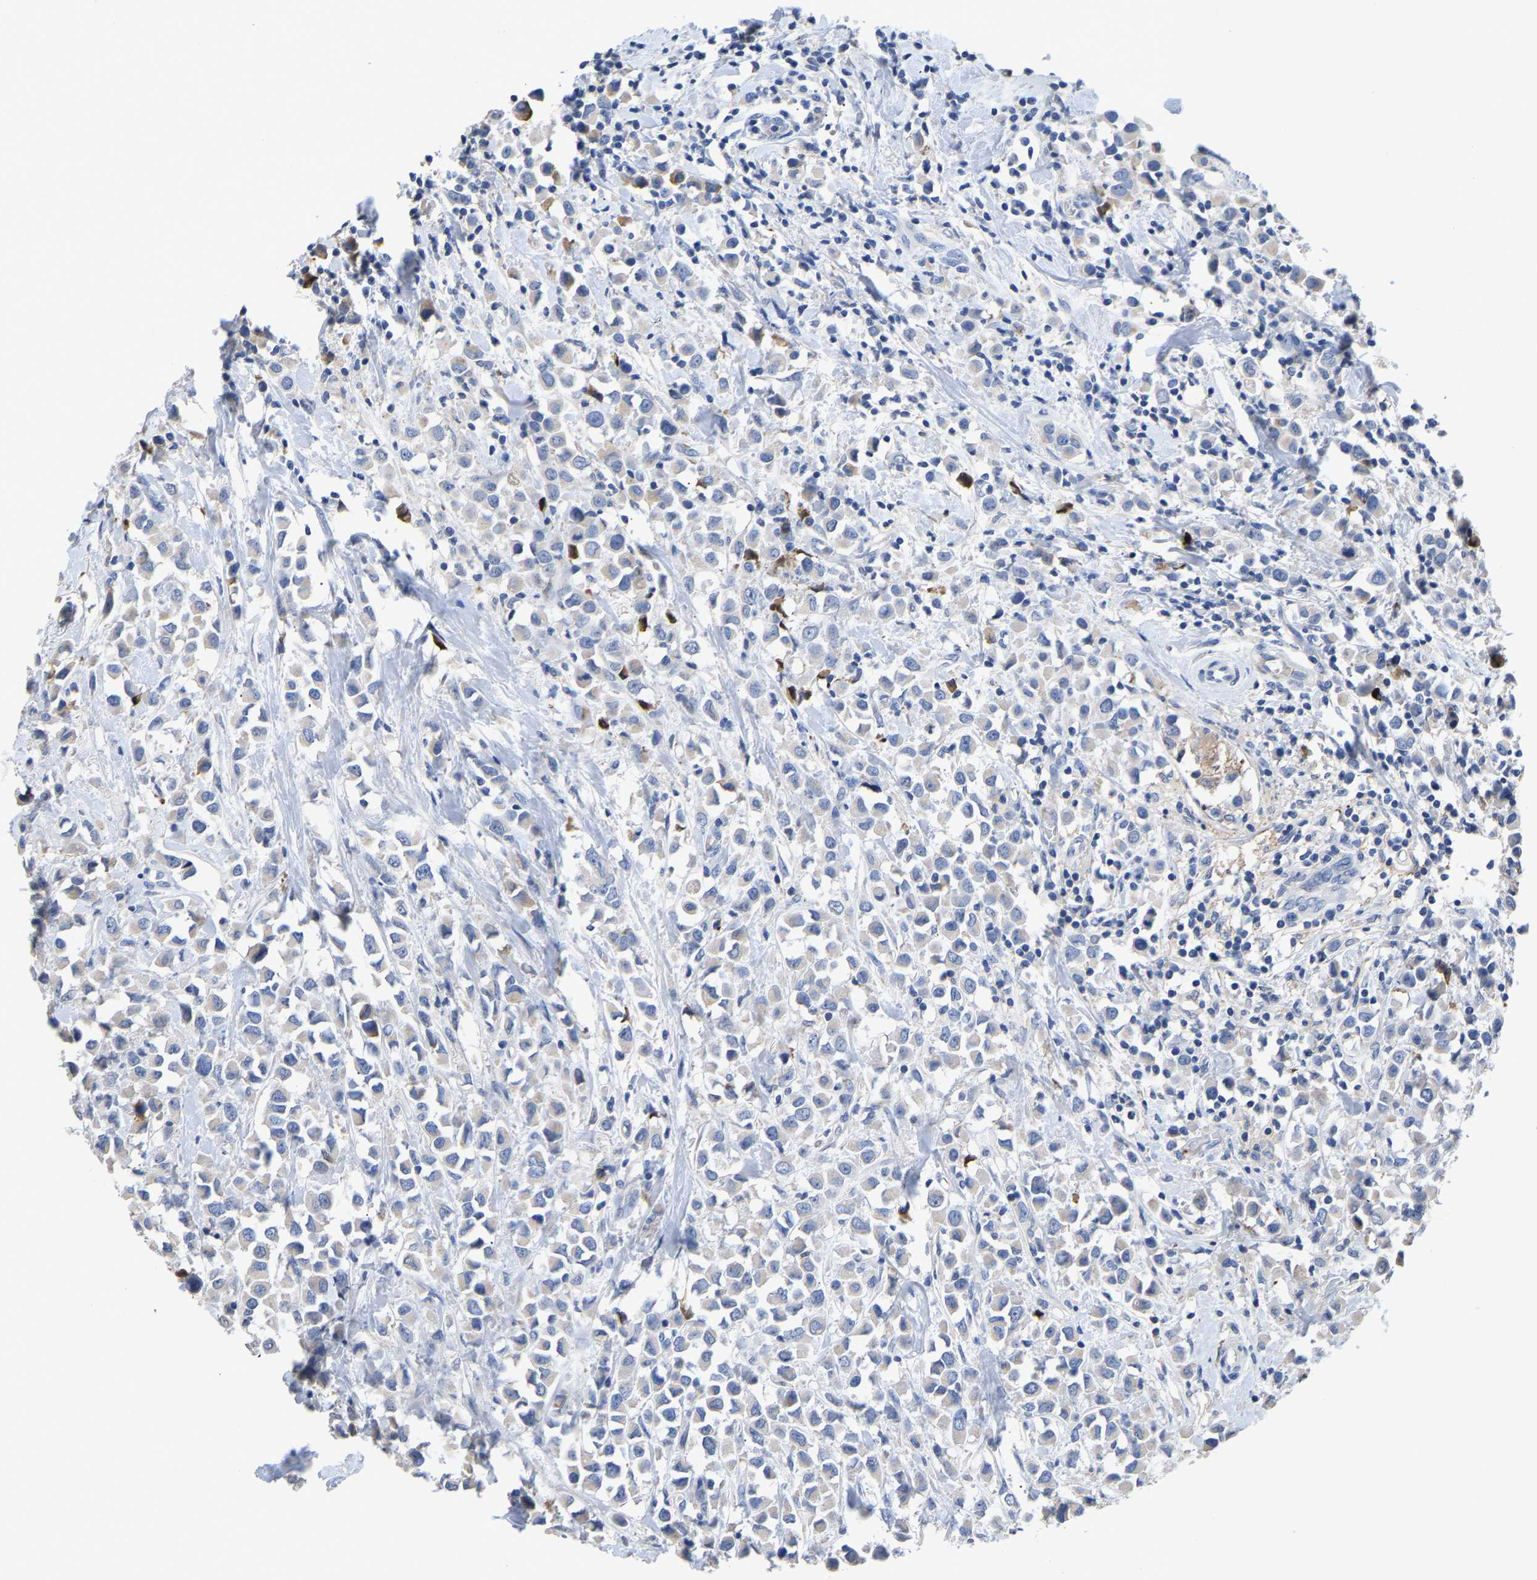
{"staining": {"intensity": "negative", "quantity": "none", "location": "none"}, "tissue": "breast cancer", "cell_type": "Tumor cells", "image_type": "cancer", "snomed": [{"axis": "morphology", "description": "Duct carcinoma"}, {"axis": "topography", "description": "Breast"}], "caption": "The IHC micrograph has no significant expression in tumor cells of intraductal carcinoma (breast) tissue.", "gene": "FGF18", "patient": {"sex": "female", "age": 61}}